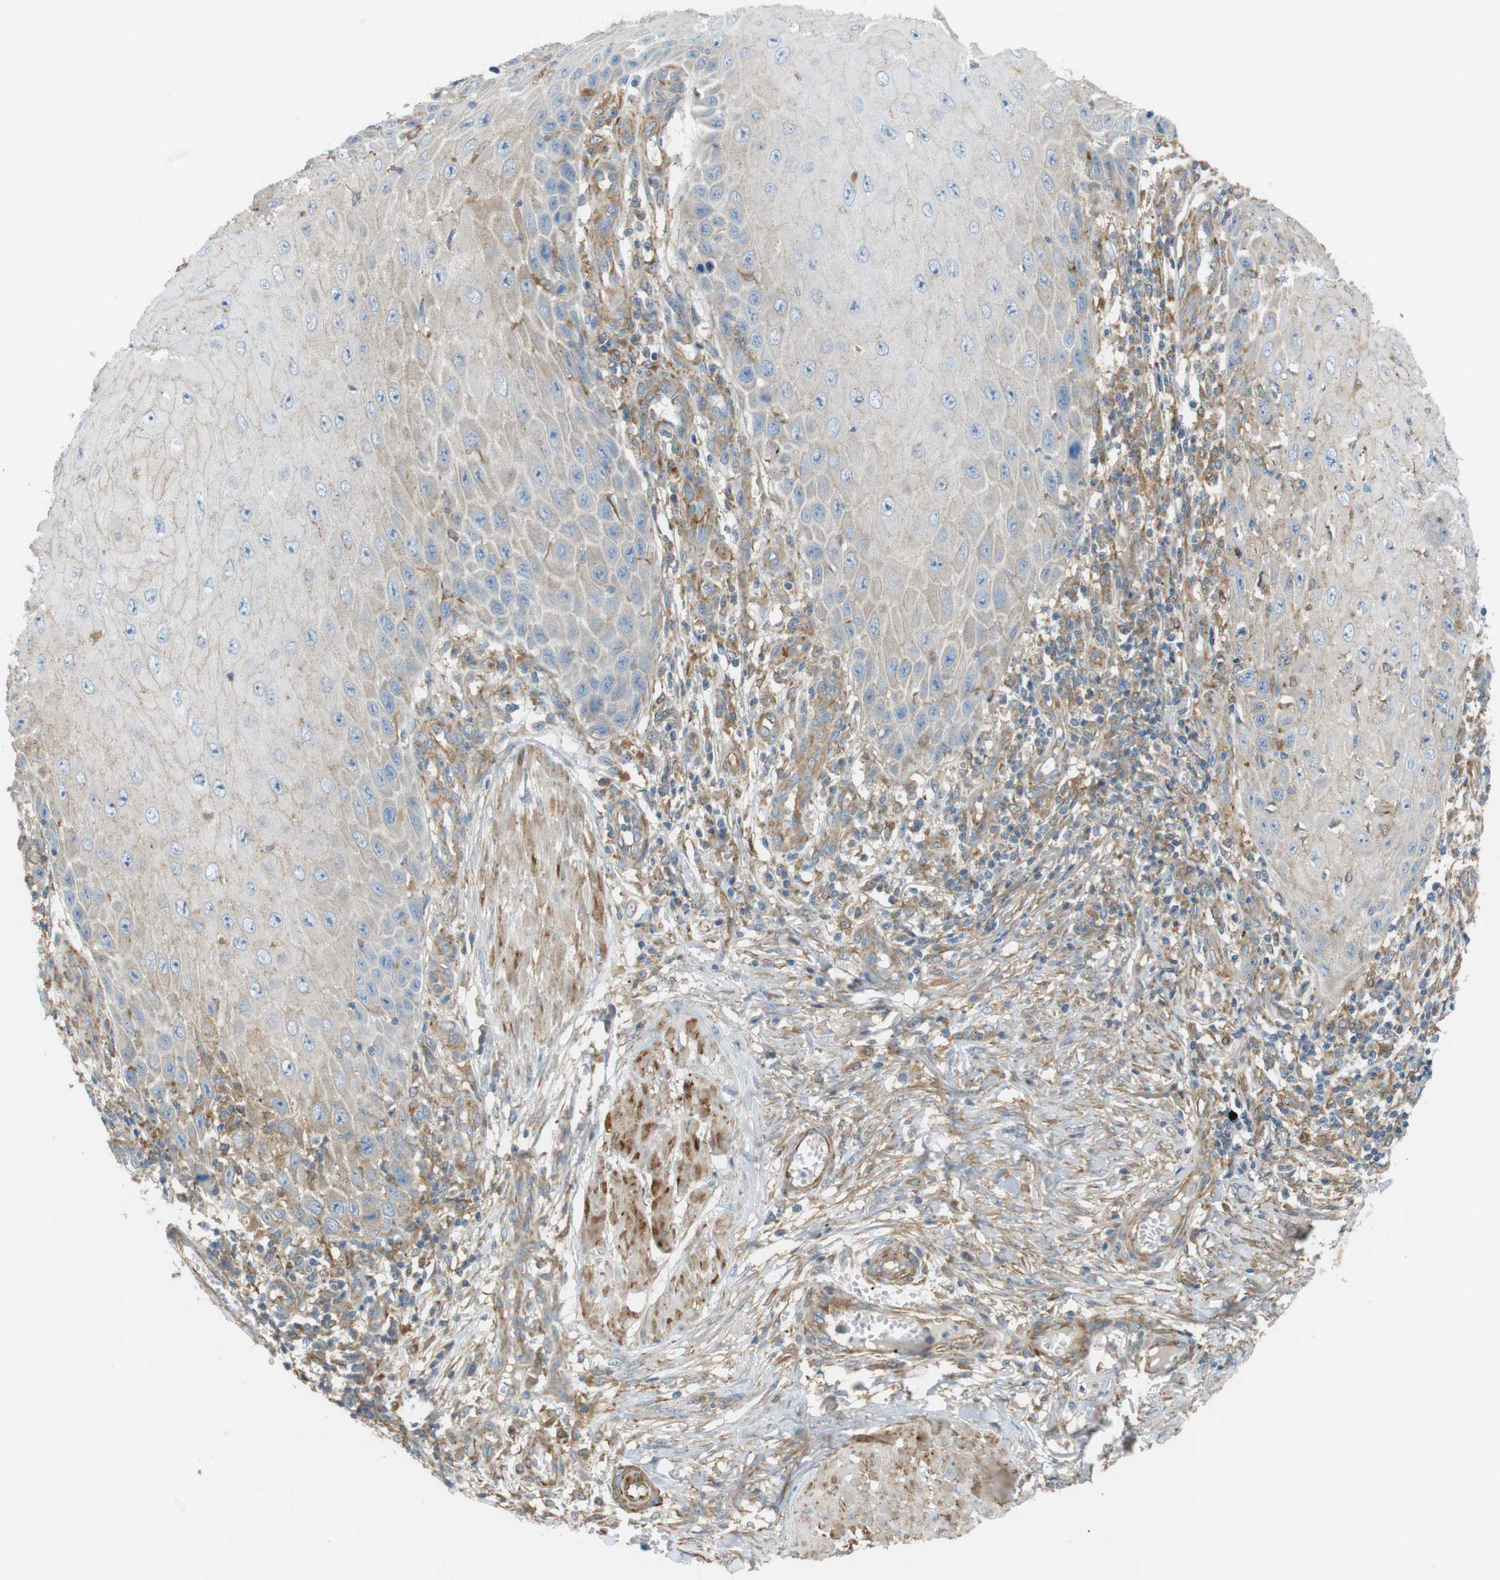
{"staining": {"intensity": "moderate", "quantity": "<25%", "location": "cytoplasmic/membranous"}, "tissue": "skin cancer", "cell_type": "Tumor cells", "image_type": "cancer", "snomed": [{"axis": "morphology", "description": "Squamous cell carcinoma, NOS"}, {"axis": "topography", "description": "Skin"}], "caption": "A brown stain shows moderate cytoplasmic/membranous expression of a protein in human skin squamous cell carcinoma tumor cells.", "gene": "PEPD", "patient": {"sex": "female", "age": 73}}